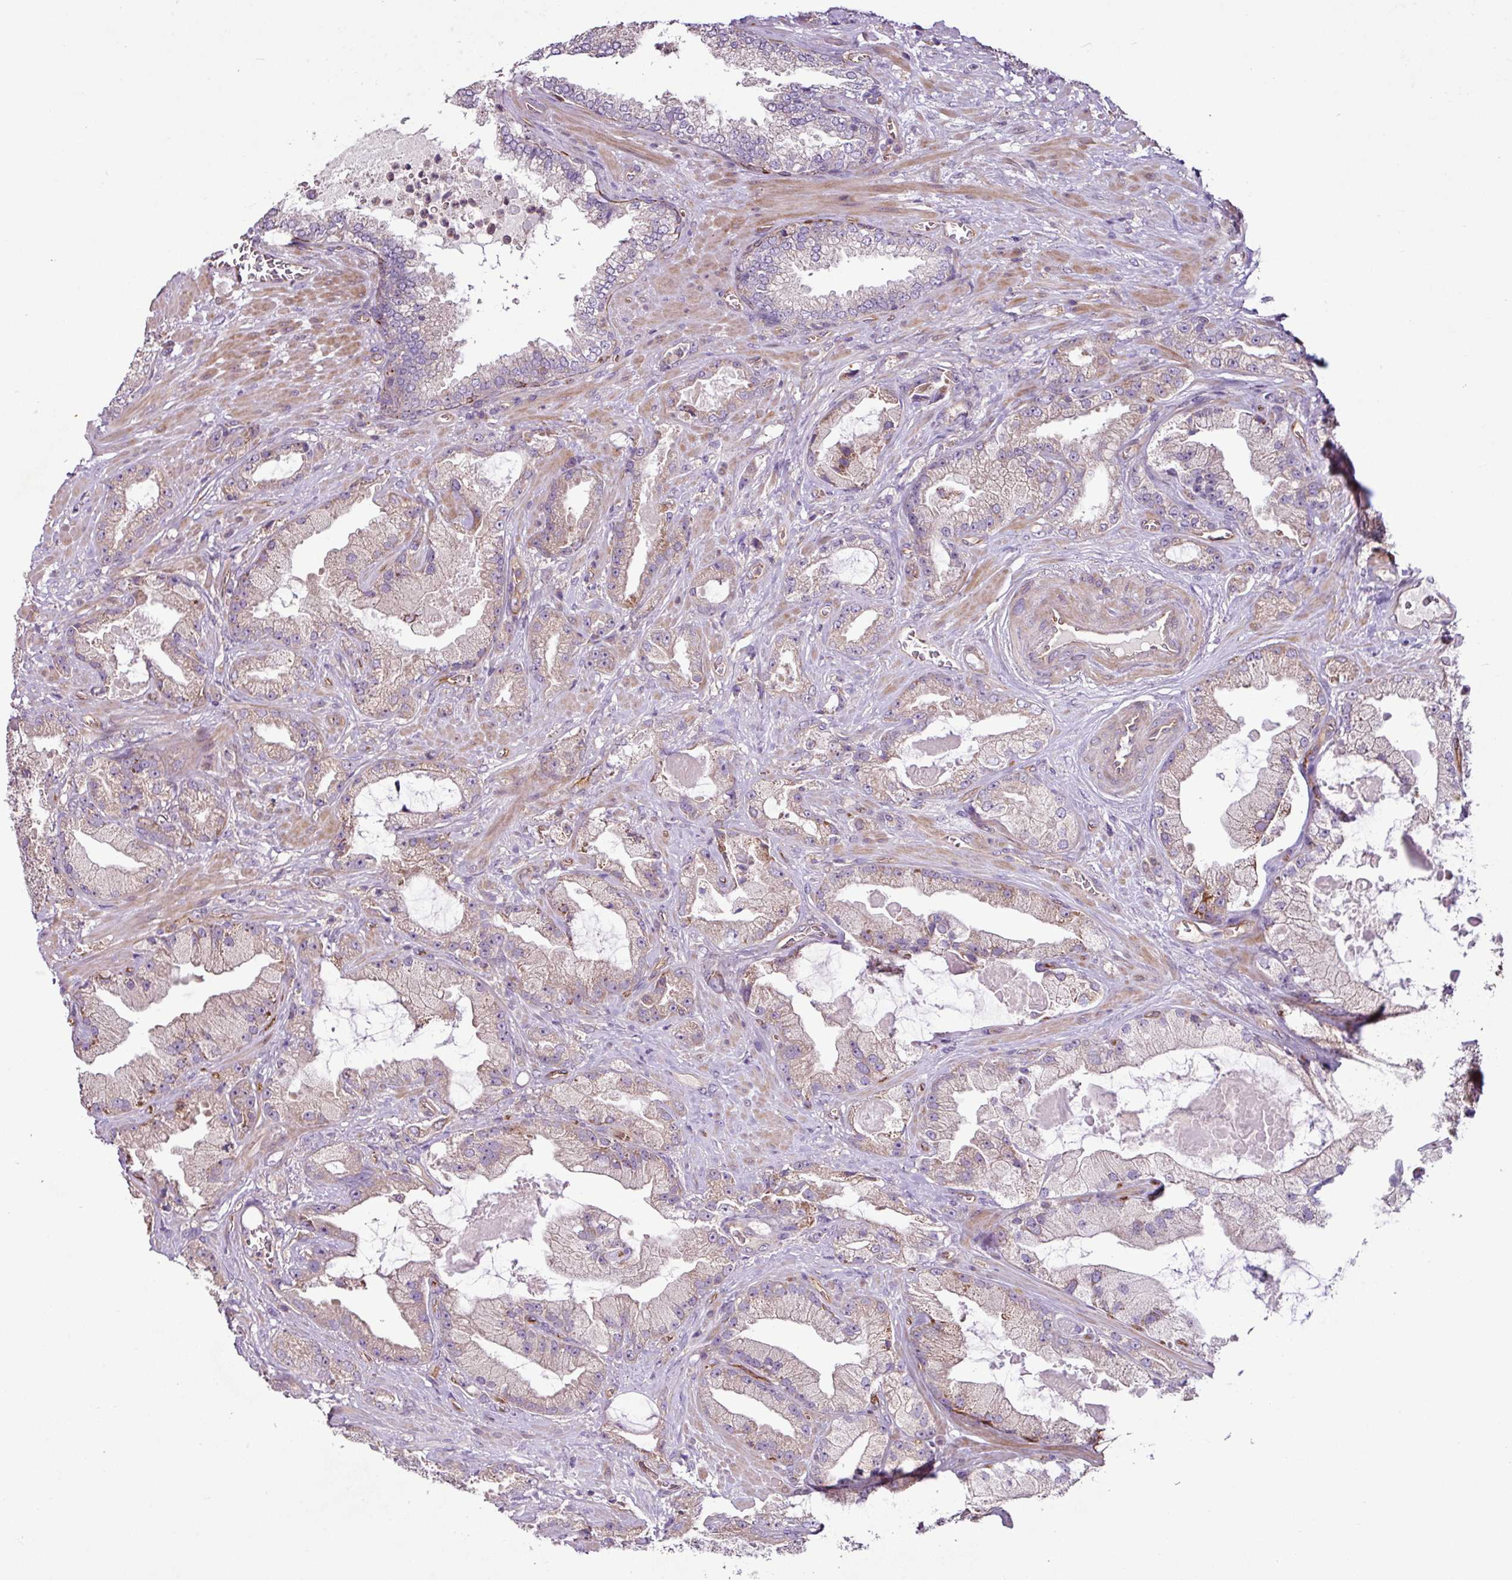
{"staining": {"intensity": "weak", "quantity": ">75%", "location": "cytoplasmic/membranous"}, "tissue": "prostate cancer", "cell_type": "Tumor cells", "image_type": "cancer", "snomed": [{"axis": "morphology", "description": "Adenocarcinoma, High grade"}, {"axis": "topography", "description": "Prostate"}], "caption": "Immunohistochemistry micrograph of neoplastic tissue: human adenocarcinoma (high-grade) (prostate) stained using immunohistochemistry (IHC) displays low levels of weak protein expression localized specifically in the cytoplasmic/membranous of tumor cells, appearing as a cytoplasmic/membranous brown color.", "gene": "ZNF106", "patient": {"sex": "male", "age": 68}}